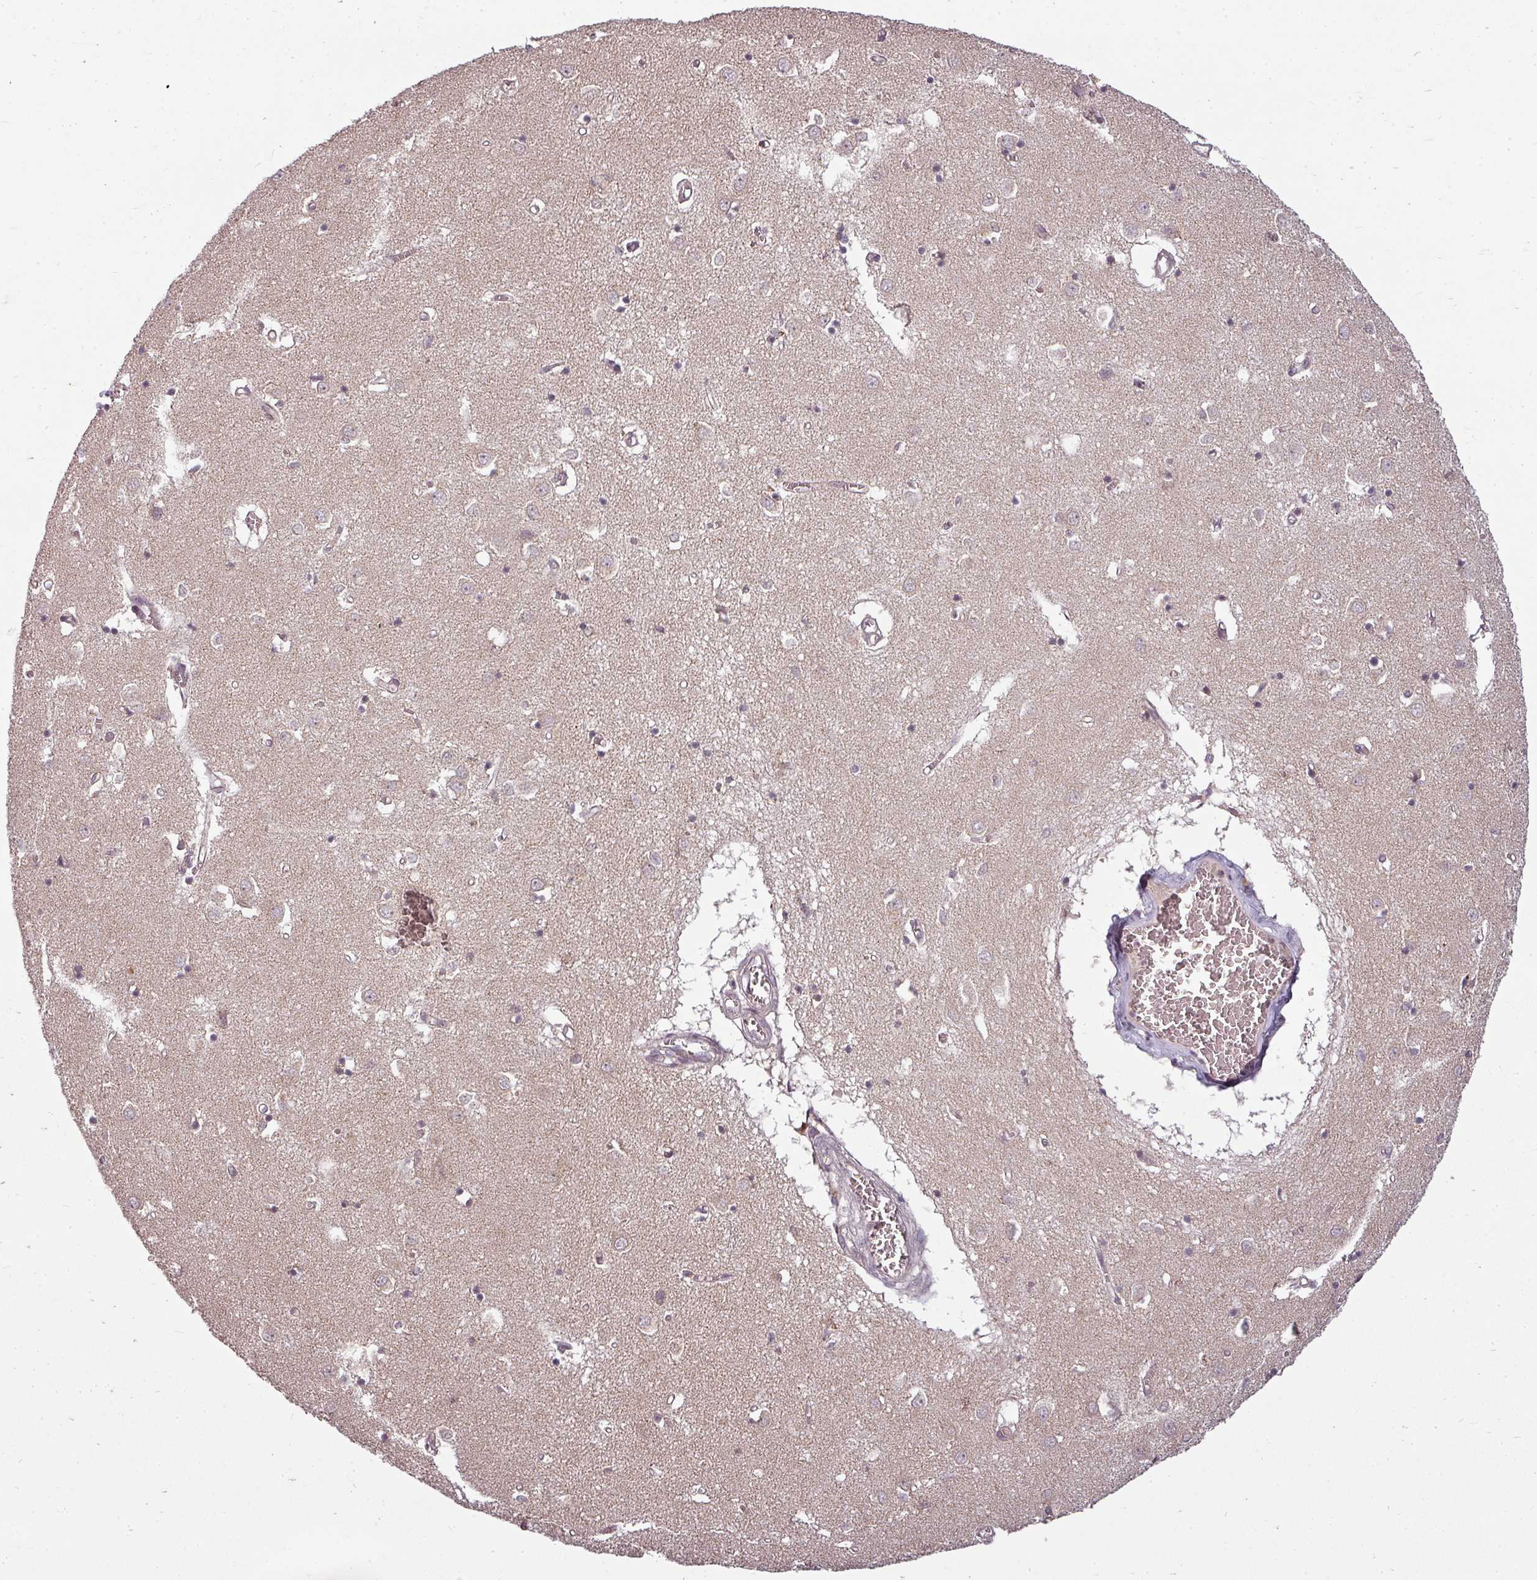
{"staining": {"intensity": "weak", "quantity": "25%-75%", "location": "cytoplasmic/membranous"}, "tissue": "caudate", "cell_type": "Glial cells", "image_type": "normal", "snomed": [{"axis": "morphology", "description": "Normal tissue, NOS"}, {"axis": "topography", "description": "Lateral ventricle wall"}], "caption": "Protein staining demonstrates weak cytoplasmic/membranous staining in approximately 25%-75% of glial cells in unremarkable caudate.", "gene": "CLIC1", "patient": {"sex": "male", "age": 70}}